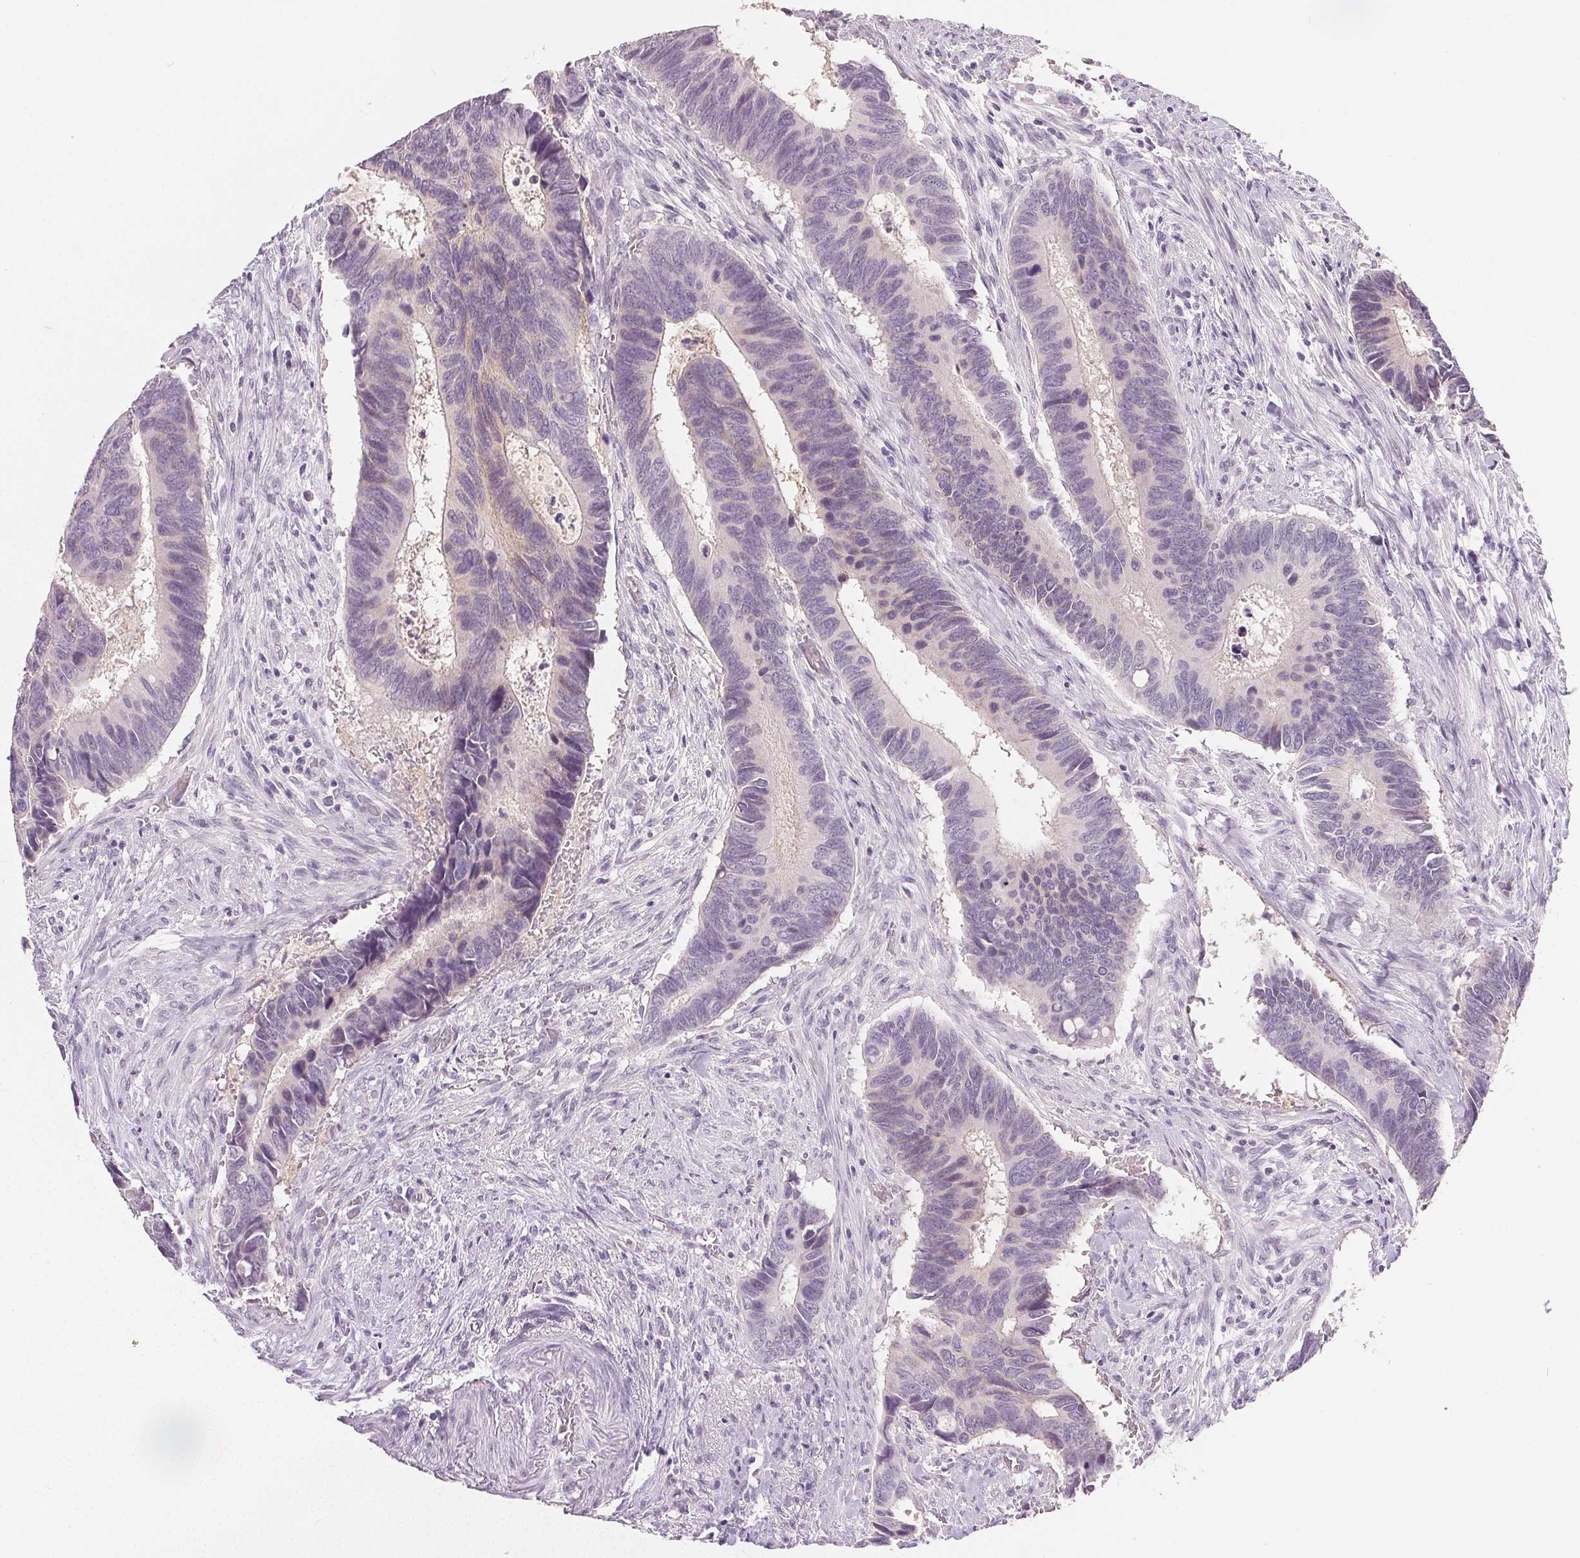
{"staining": {"intensity": "negative", "quantity": "none", "location": "none"}, "tissue": "colorectal cancer", "cell_type": "Tumor cells", "image_type": "cancer", "snomed": [{"axis": "morphology", "description": "Adenocarcinoma, NOS"}, {"axis": "topography", "description": "Colon"}], "caption": "This is a micrograph of IHC staining of adenocarcinoma (colorectal), which shows no staining in tumor cells.", "gene": "CA12", "patient": {"sex": "male", "age": 49}}